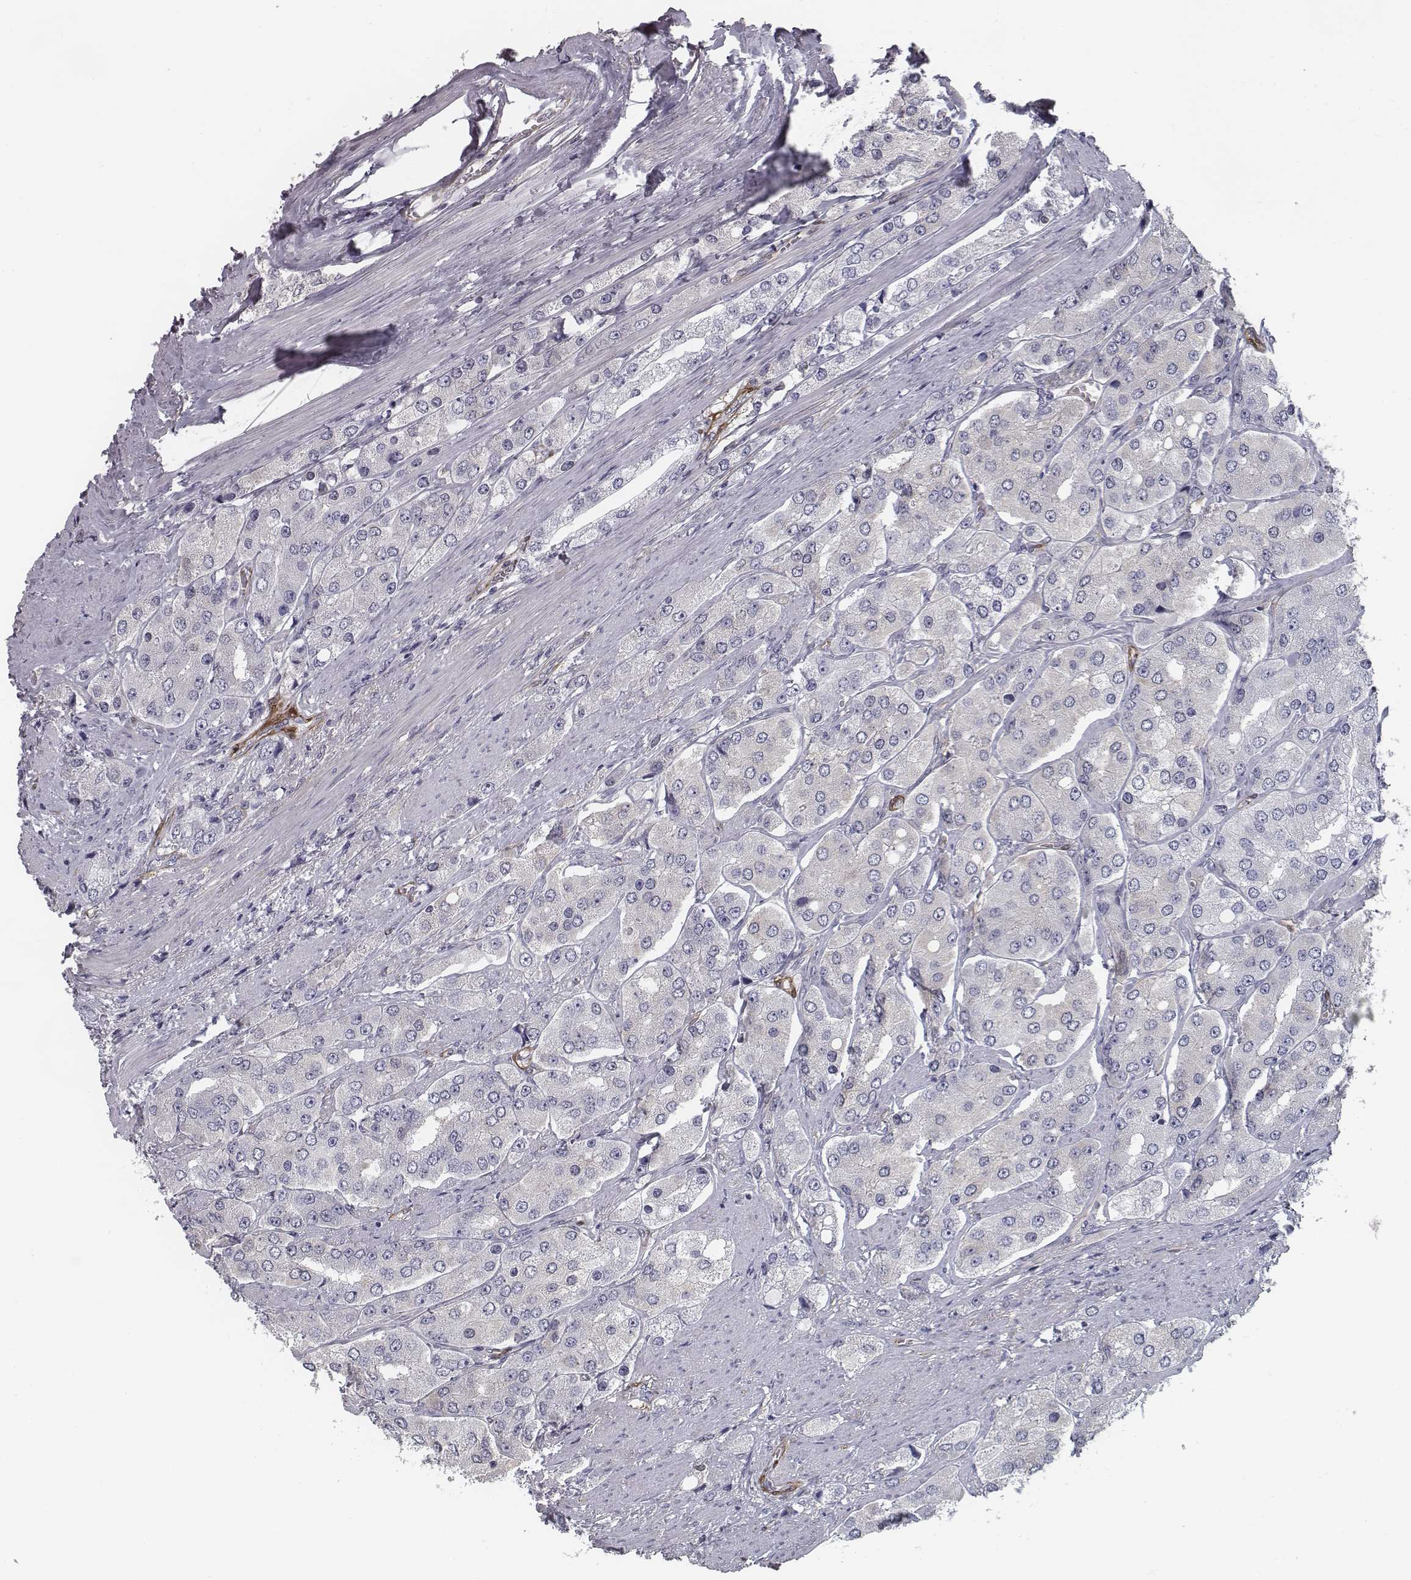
{"staining": {"intensity": "negative", "quantity": "none", "location": "none"}, "tissue": "prostate cancer", "cell_type": "Tumor cells", "image_type": "cancer", "snomed": [{"axis": "morphology", "description": "Adenocarcinoma, Low grade"}, {"axis": "topography", "description": "Prostate"}], "caption": "This photomicrograph is of prostate cancer stained with immunohistochemistry (IHC) to label a protein in brown with the nuclei are counter-stained blue. There is no staining in tumor cells.", "gene": "ISYNA1", "patient": {"sex": "male", "age": 69}}